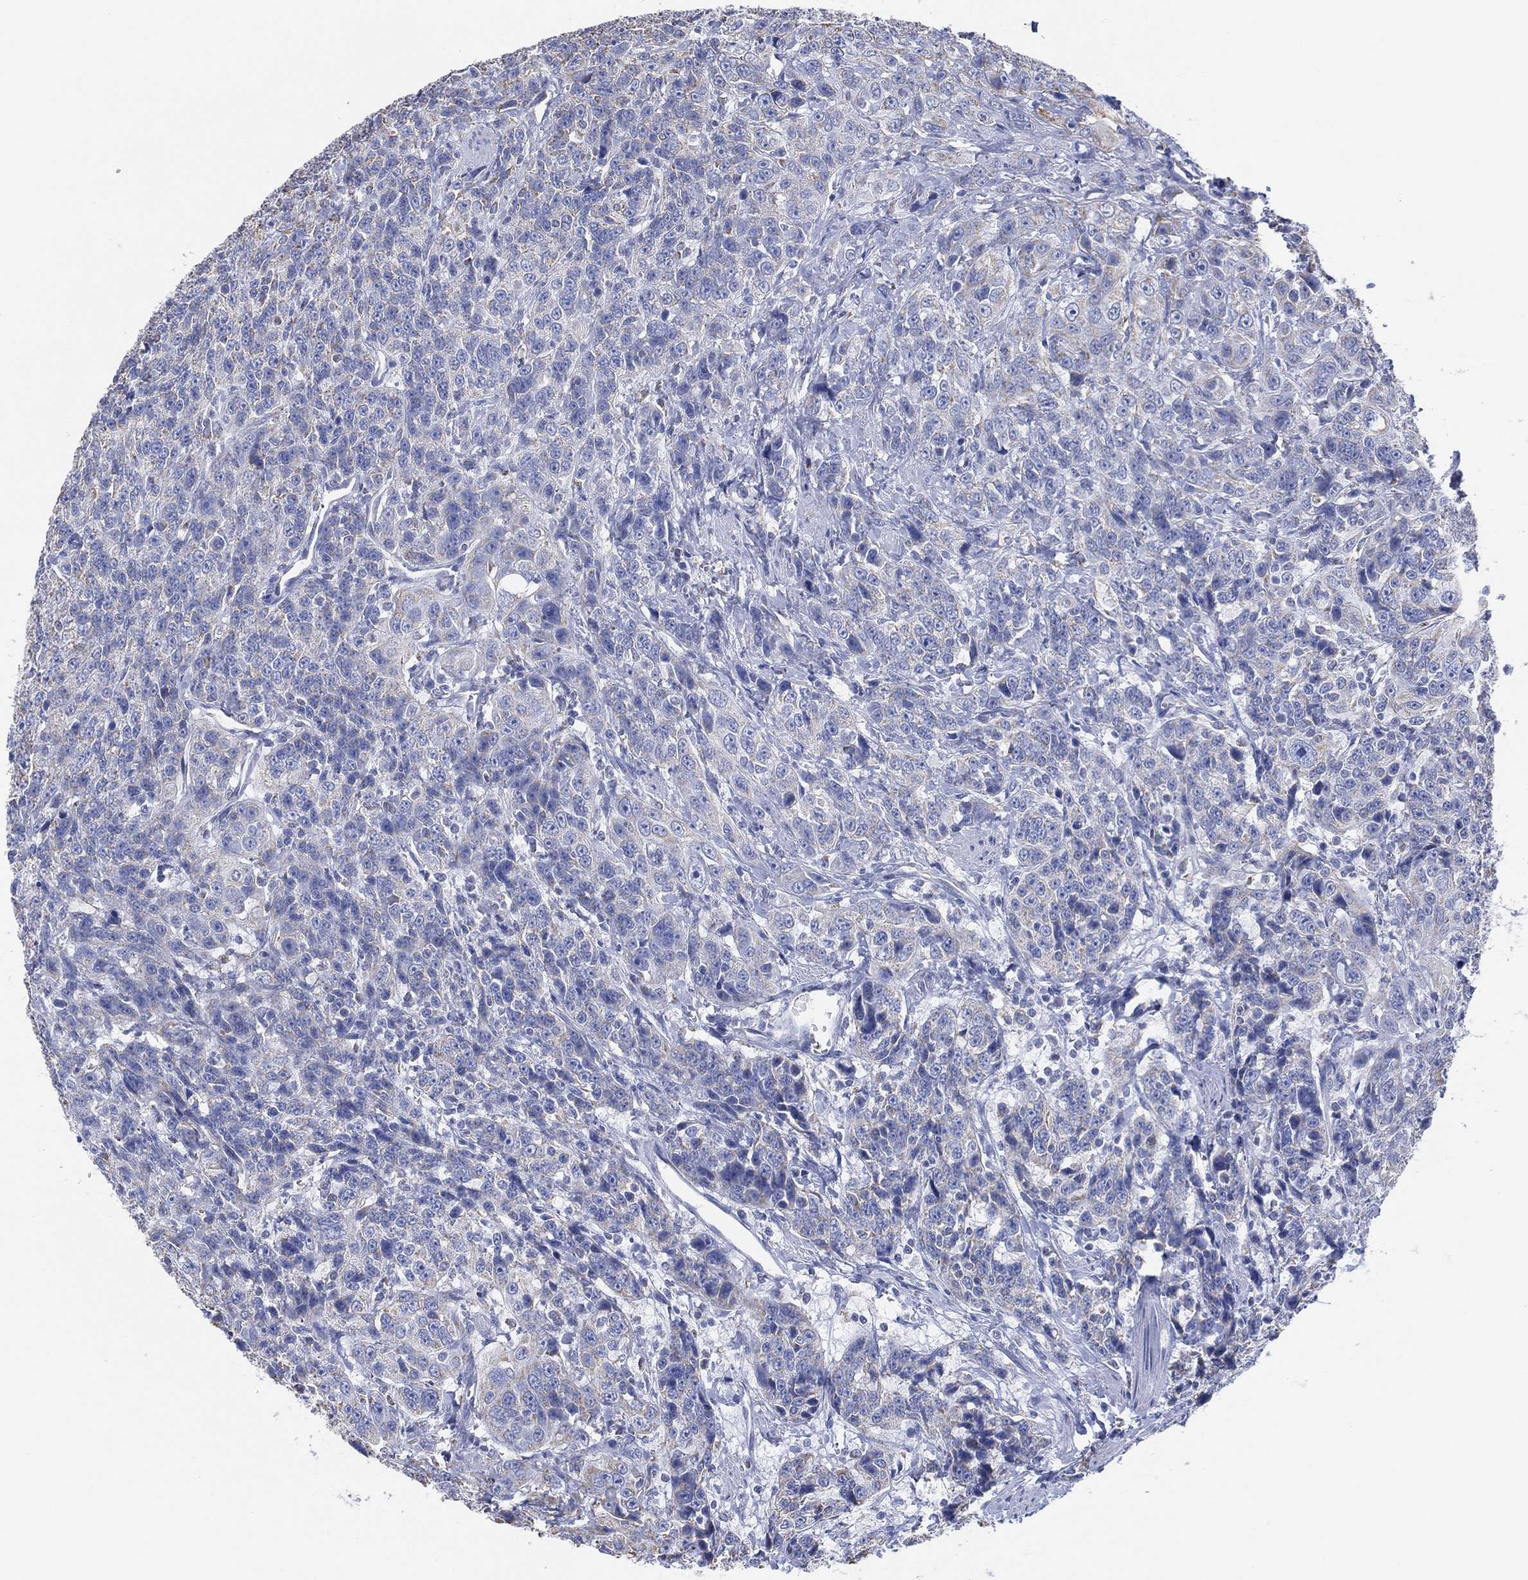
{"staining": {"intensity": "negative", "quantity": "none", "location": "none"}, "tissue": "urothelial cancer", "cell_type": "Tumor cells", "image_type": "cancer", "snomed": [{"axis": "morphology", "description": "Urothelial carcinoma, NOS"}, {"axis": "morphology", "description": "Urothelial carcinoma, High grade"}, {"axis": "topography", "description": "Urinary bladder"}], "caption": "Tumor cells show no significant positivity in urothelial cancer.", "gene": "CFTR", "patient": {"sex": "female", "age": 73}}